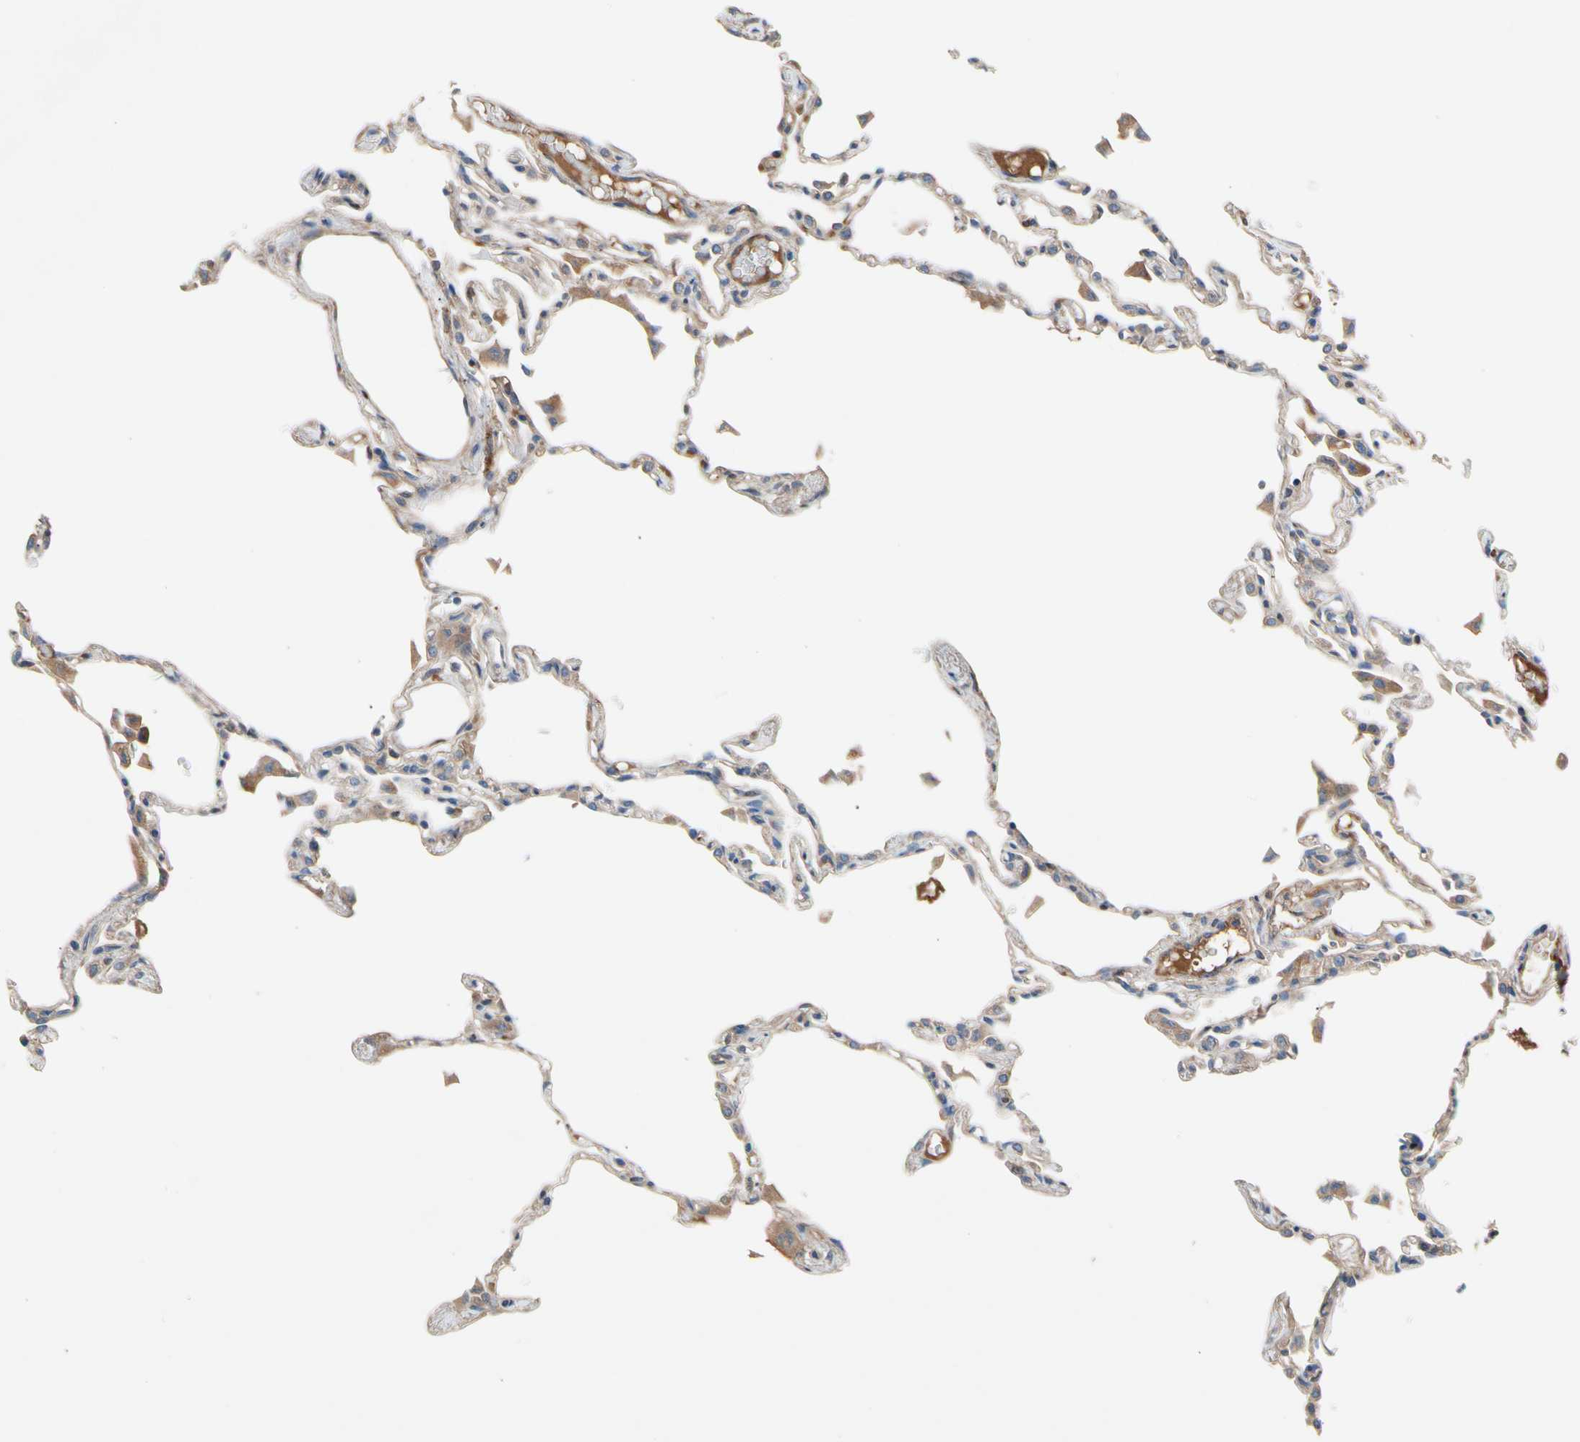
{"staining": {"intensity": "moderate", "quantity": "25%-75%", "location": "cytoplasmic/membranous"}, "tissue": "lung", "cell_type": "Alveolar cells", "image_type": "normal", "snomed": [{"axis": "morphology", "description": "Normal tissue, NOS"}, {"axis": "topography", "description": "Lung"}], "caption": "A high-resolution histopathology image shows immunohistochemistry (IHC) staining of benign lung, which displays moderate cytoplasmic/membranous positivity in approximately 25%-75% of alveolar cells.", "gene": "ENTREP3", "patient": {"sex": "female", "age": 49}}